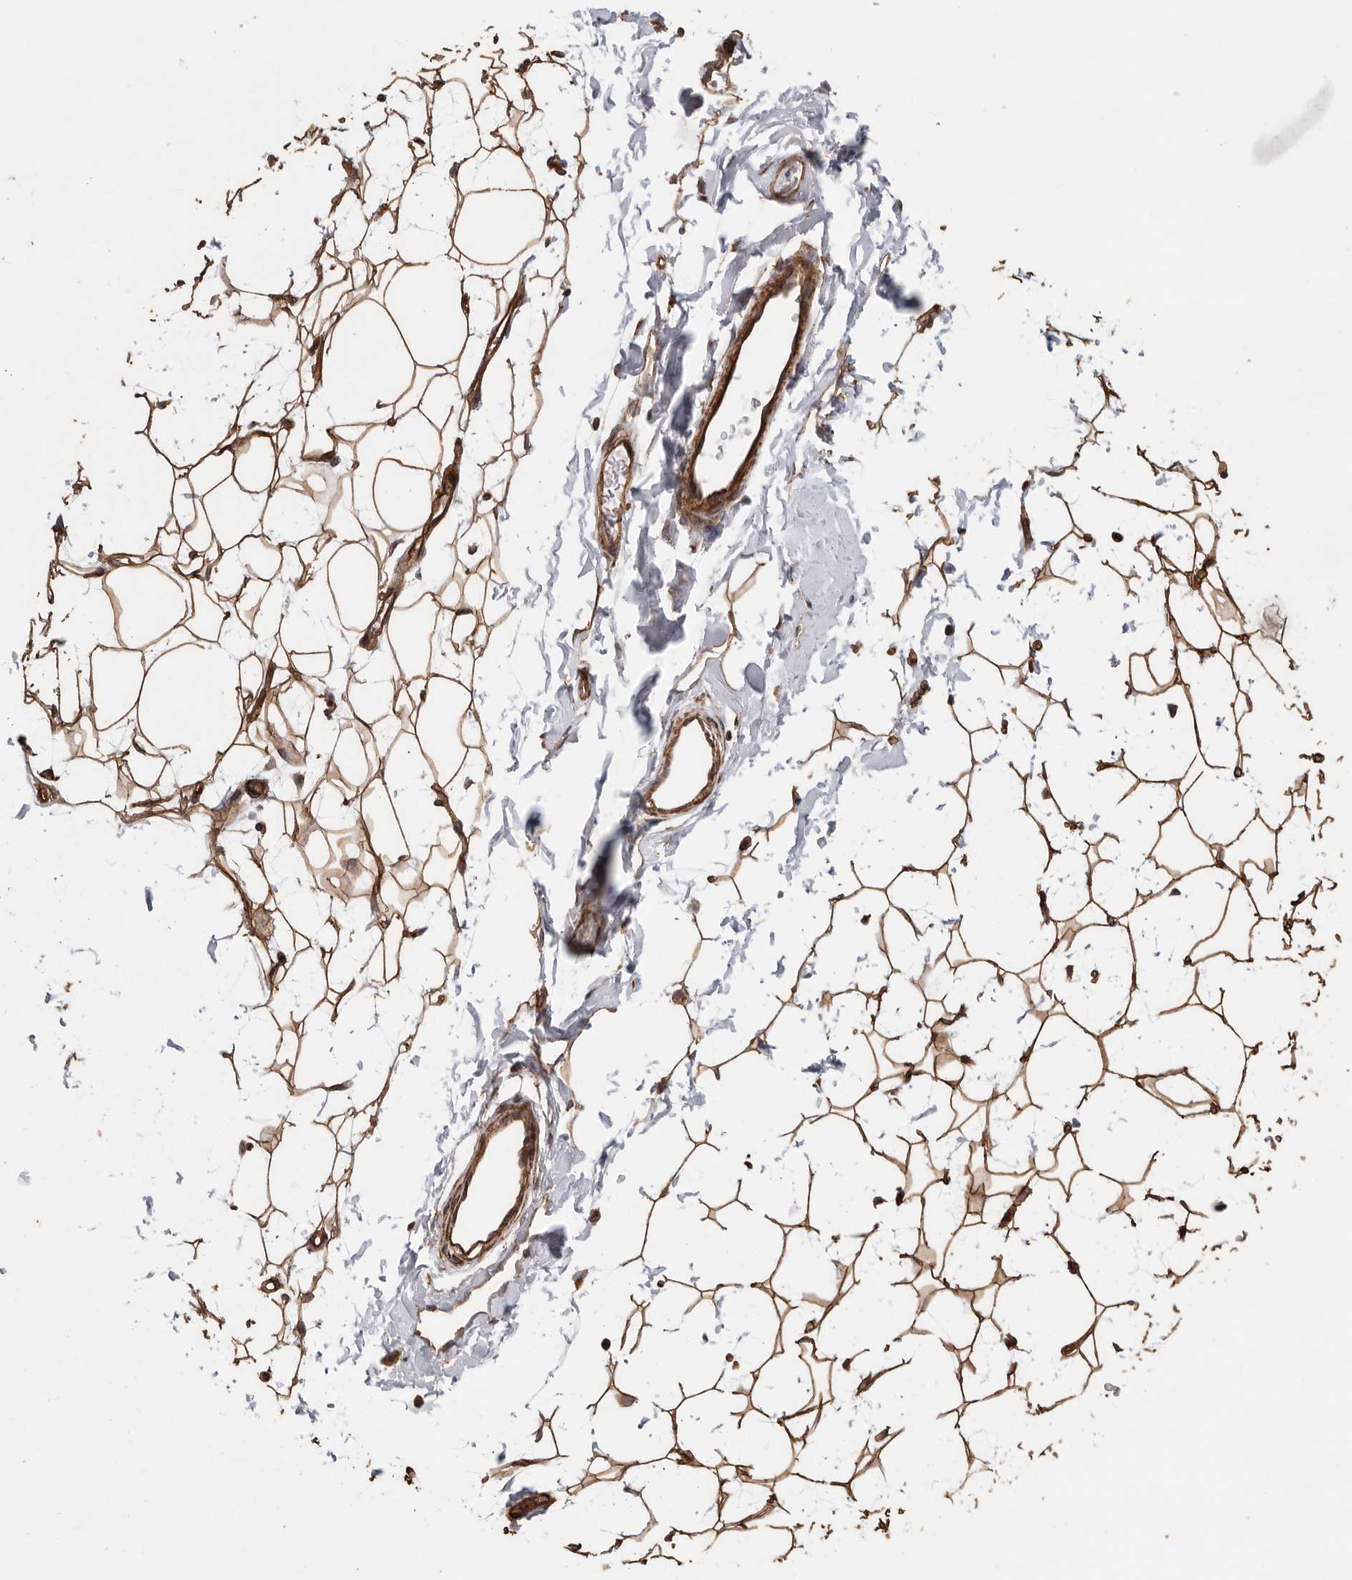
{"staining": {"intensity": "strong", "quantity": ">75%", "location": "cytoplasmic/membranous"}, "tissue": "adipose tissue", "cell_type": "Adipocytes", "image_type": "normal", "snomed": [{"axis": "morphology", "description": "Normal tissue, NOS"}, {"axis": "topography", "description": "Breast"}], "caption": "A high-resolution image shows IHC staining of unremarkable adipose tissue, which demonstrates strong cytoplasmic/membranous staining in approximately >75% of adipocytes.", "gene": "PODXL2", "patient": {"sex": "female", "age": 23}}